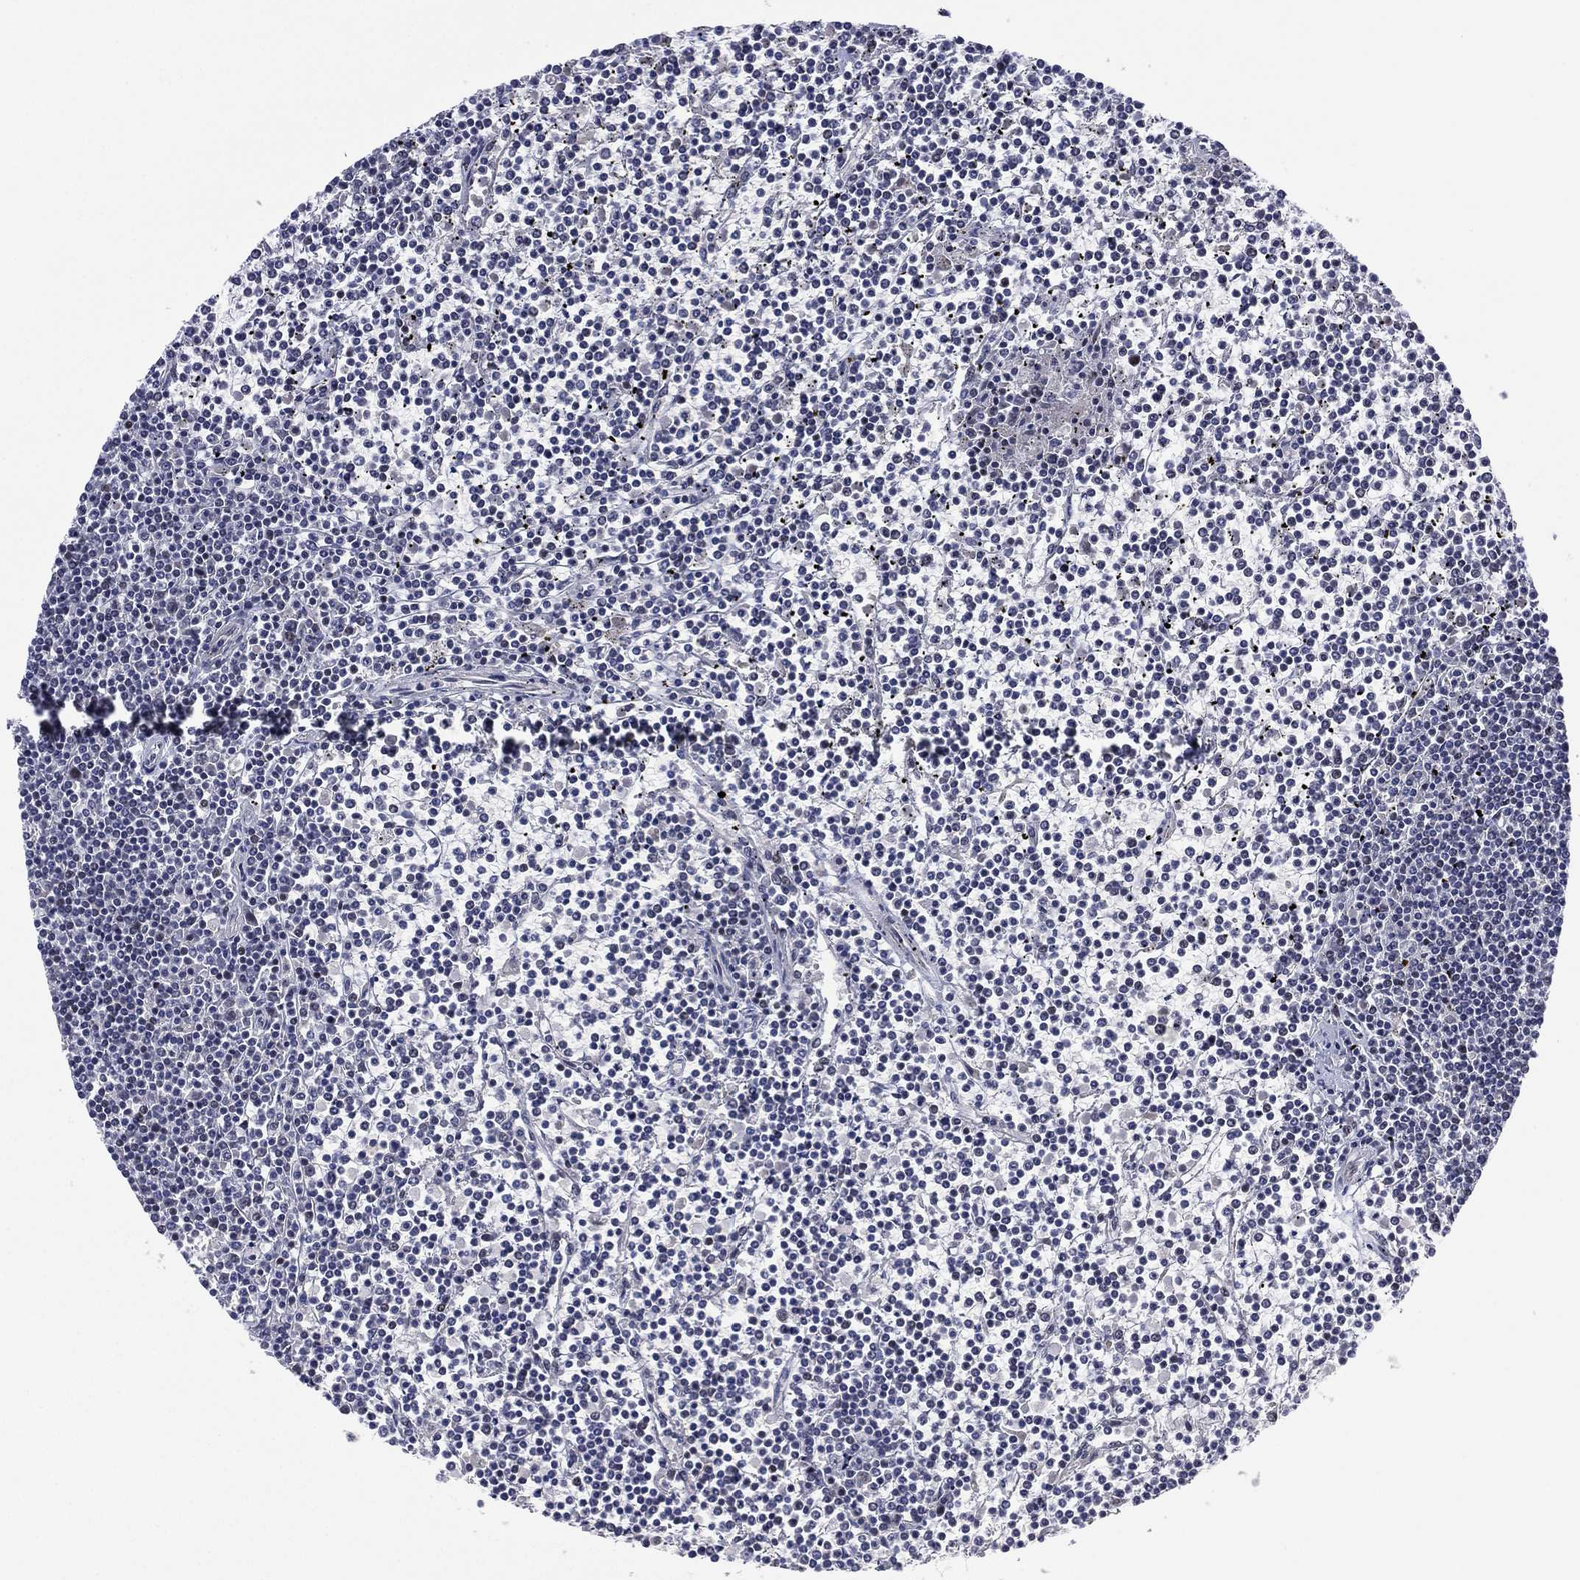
{"staining": {"intensity": "negative", "quantity": "none", "location": "none"}, "tissue": "lymphoma", "cell_type": "Tumor cells", "image_type": "cancer", "snomed": [{"axis": "morphology", "description": "Malignant lymphoma, non-Hodgkin's type, Low grade"}, {"axis": "topography", "description": "Spleen"}], "caption": "Human malignant lymphoma, non-Hodgkin's type (low-grade) stained for a protein using immunohistochemistry demonstrates no positivity in tumor cells.", "gene": "GSE1", "patient": {"sex": "female", "age": 19}}